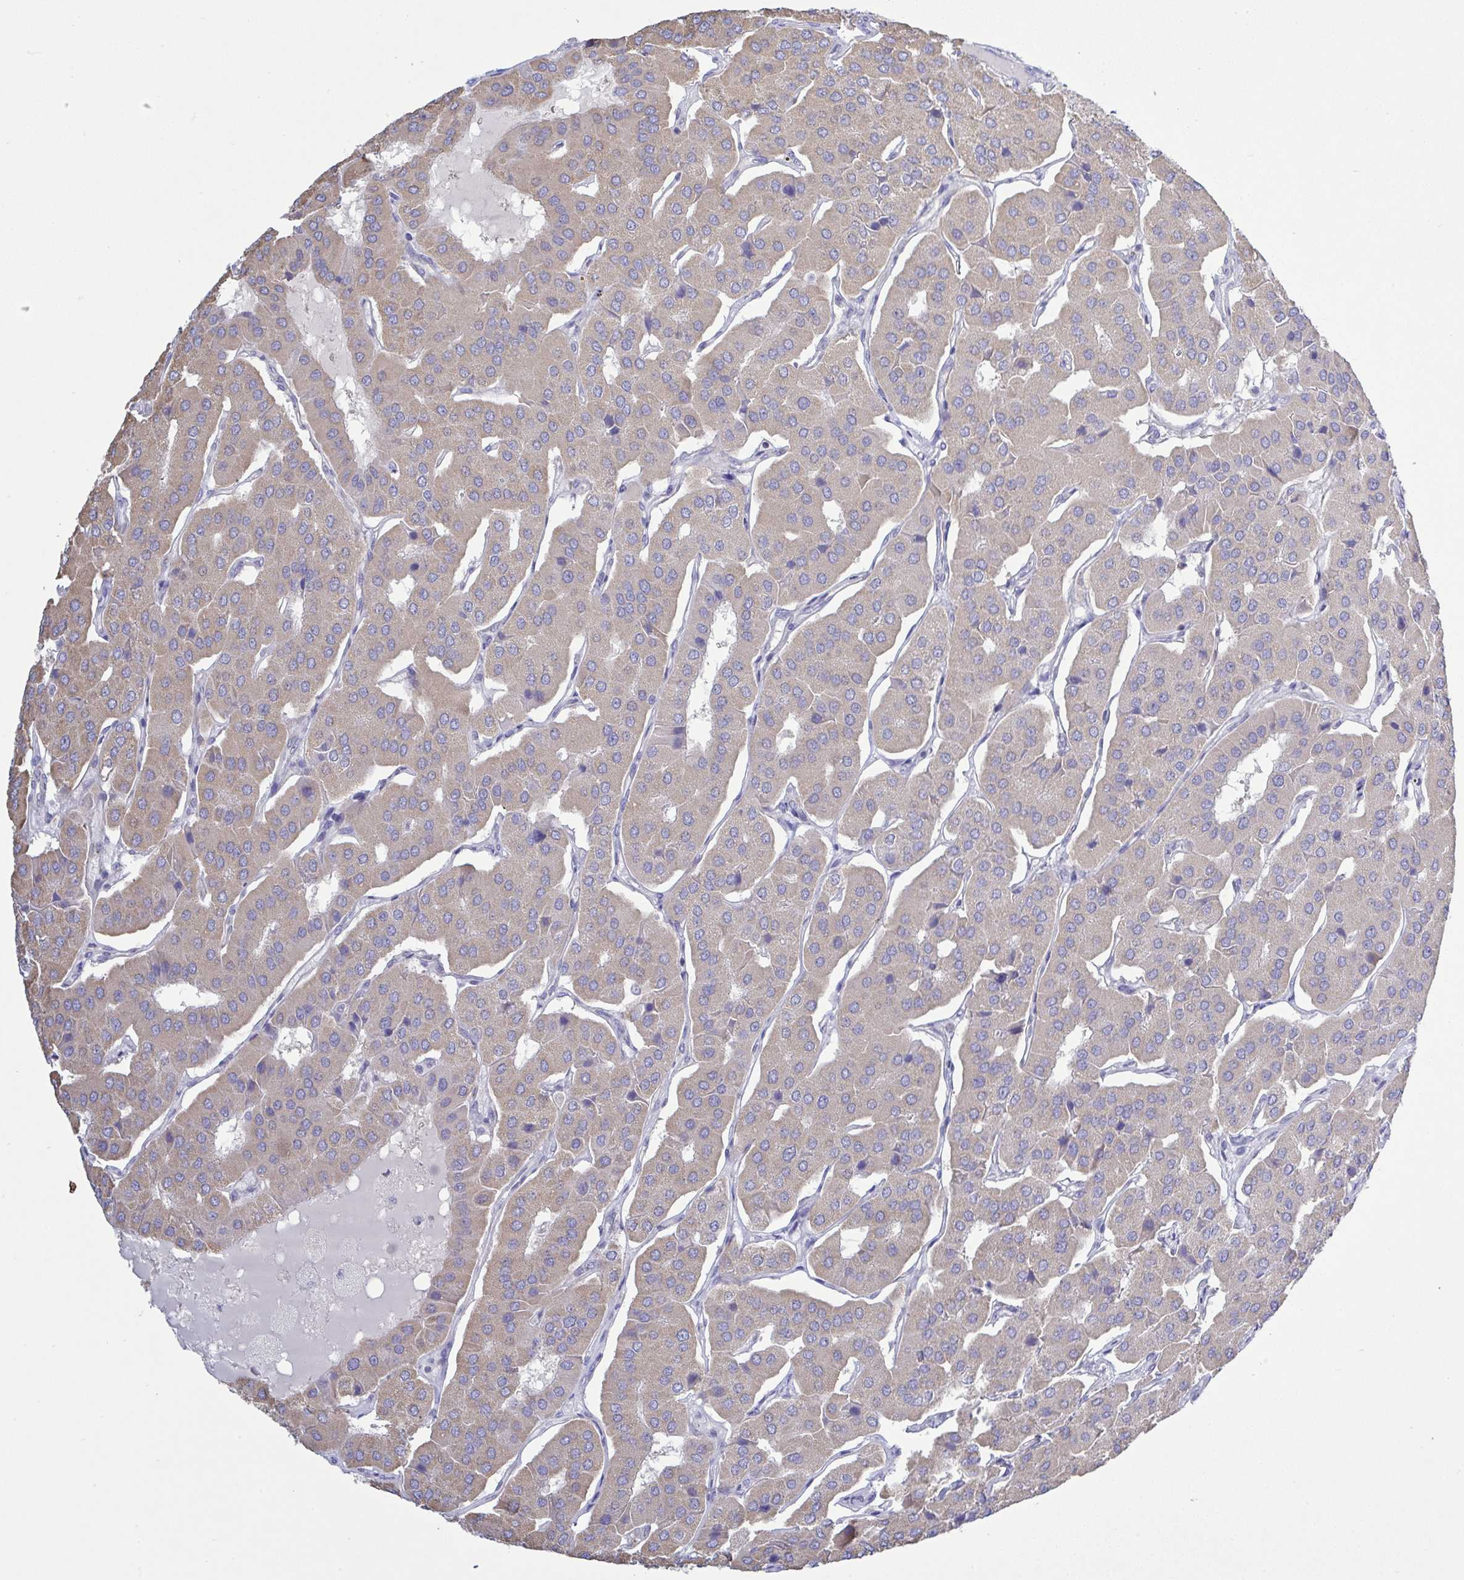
{"staining": {"intensity": "weak", "quantity": ">75%", "location": "cytoplasmic/membranous"}, "tissue": "parathyroid gland", "cell_type": "Glandular cells", "image_type": "normal", "snomed": [{"axis": "morphology", "description": "Normal tissue, NOS"}, {"axis": "morphology", "description": "Adenoma, NOS"}, {"axis": "topography", "description": "Parathyroid gland"}], "caption": "Immunohistochemistry (IHC) of benign human parathyroid gland shows low levels of weak cytoplasmic/membranous staining in approximately >75% of glandular cells.", "gene": "NDUFA7", "patient": {"sex": "female", "age": 86}}